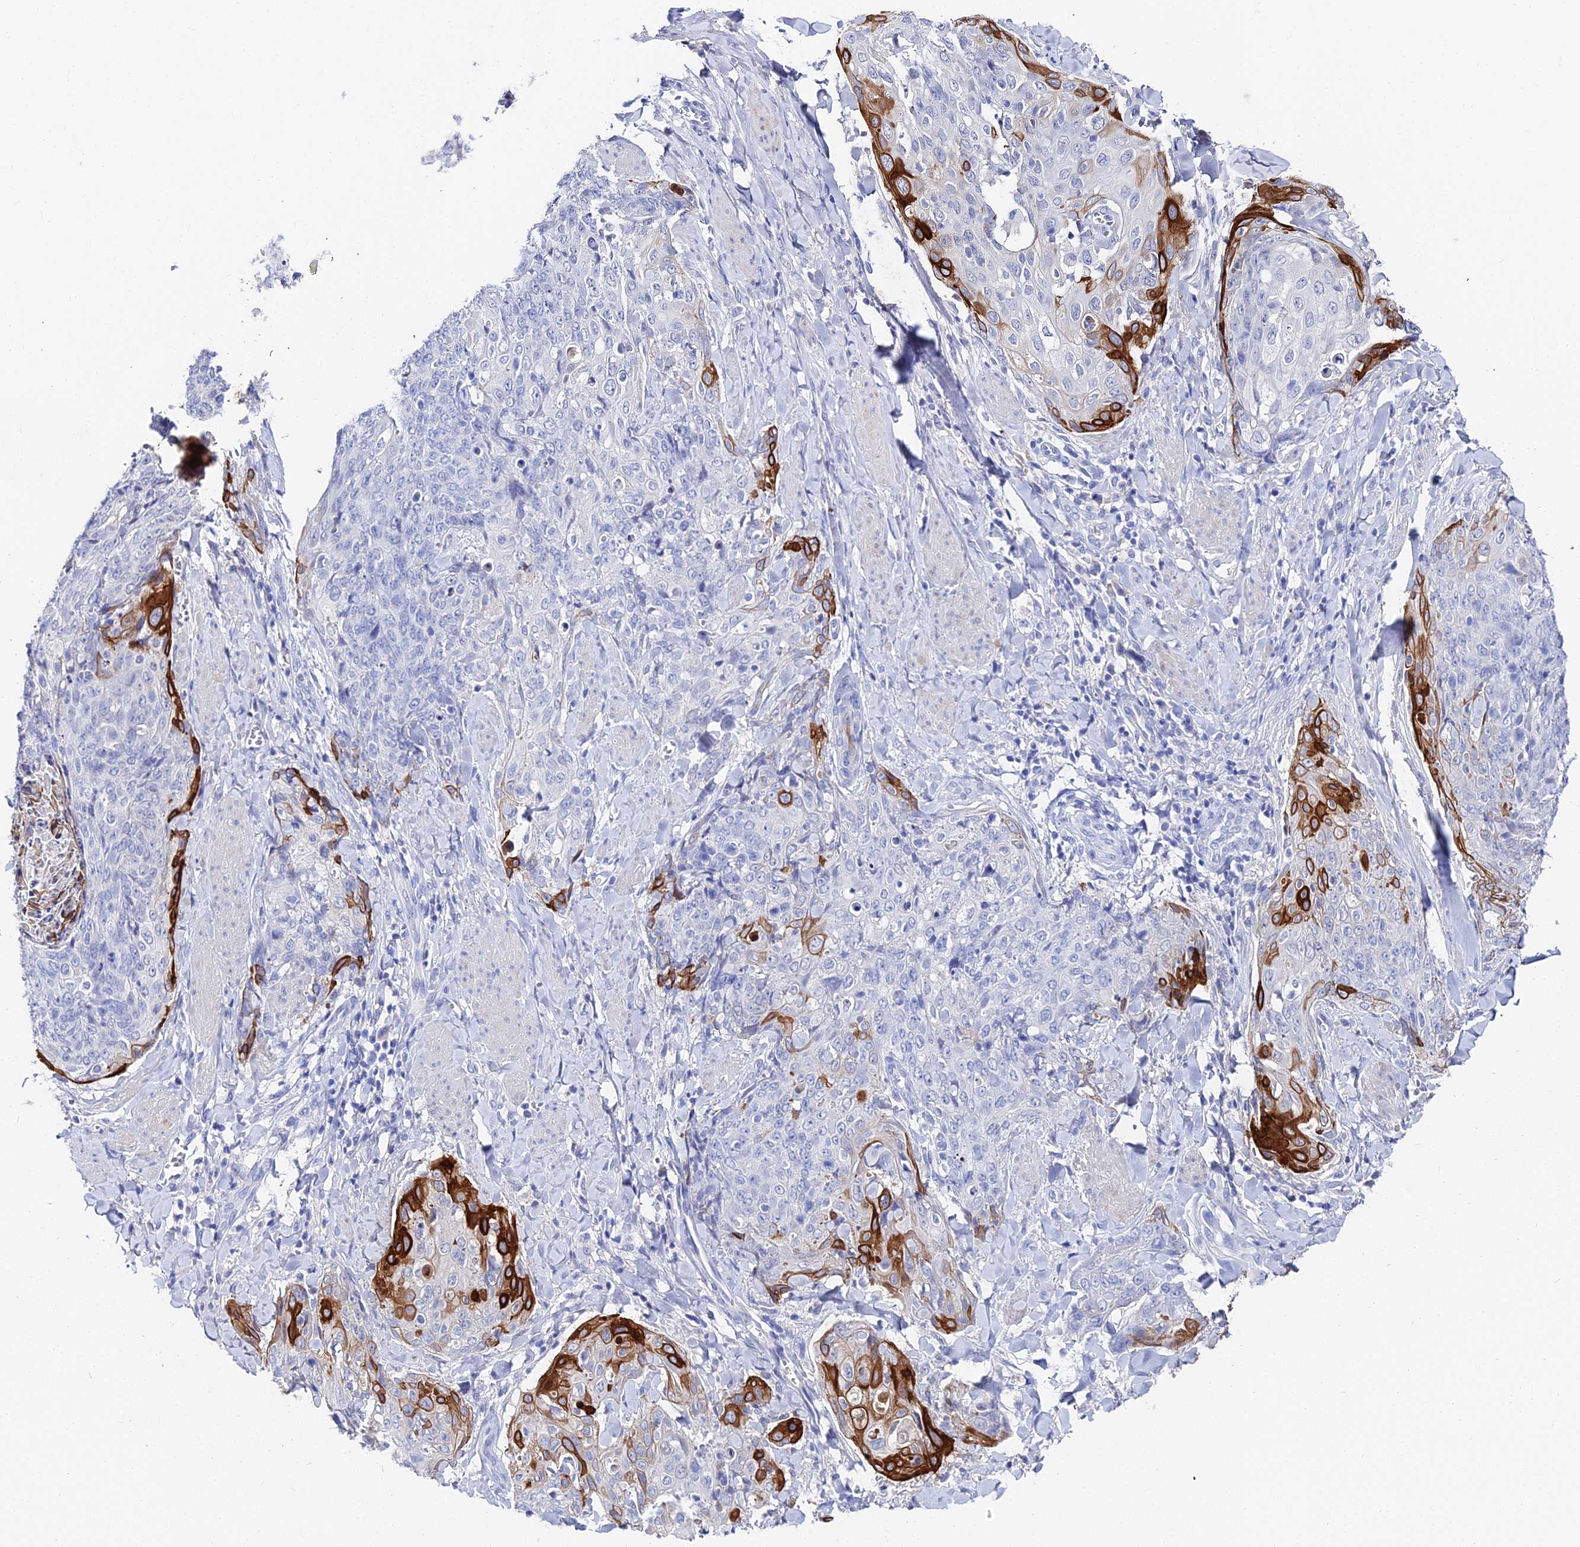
{"staining": {"intensity": "strong", "quantity": "<25%", "location": "cytoplasmic/membranous"}, "tissue": "skin cancer", "cell_type": "Tumor cells", "image_type": "cancer", "snomed": [{"axis": "morphology", "description": "Squamous cell carcinoma, NOS"}, {"axis": "topography", "description": "Skin"}, {"axis": "topography", "description": "Vulva"}], "caption": "Immunohistochemistry of squamous cell carcinoma (skin) demonstrates medium levels of strong cytoplasmic/membranous staining in about <25% of tumor cells.", "gene": "KRT17", "patient": {"sex": "female", "age": 85}}